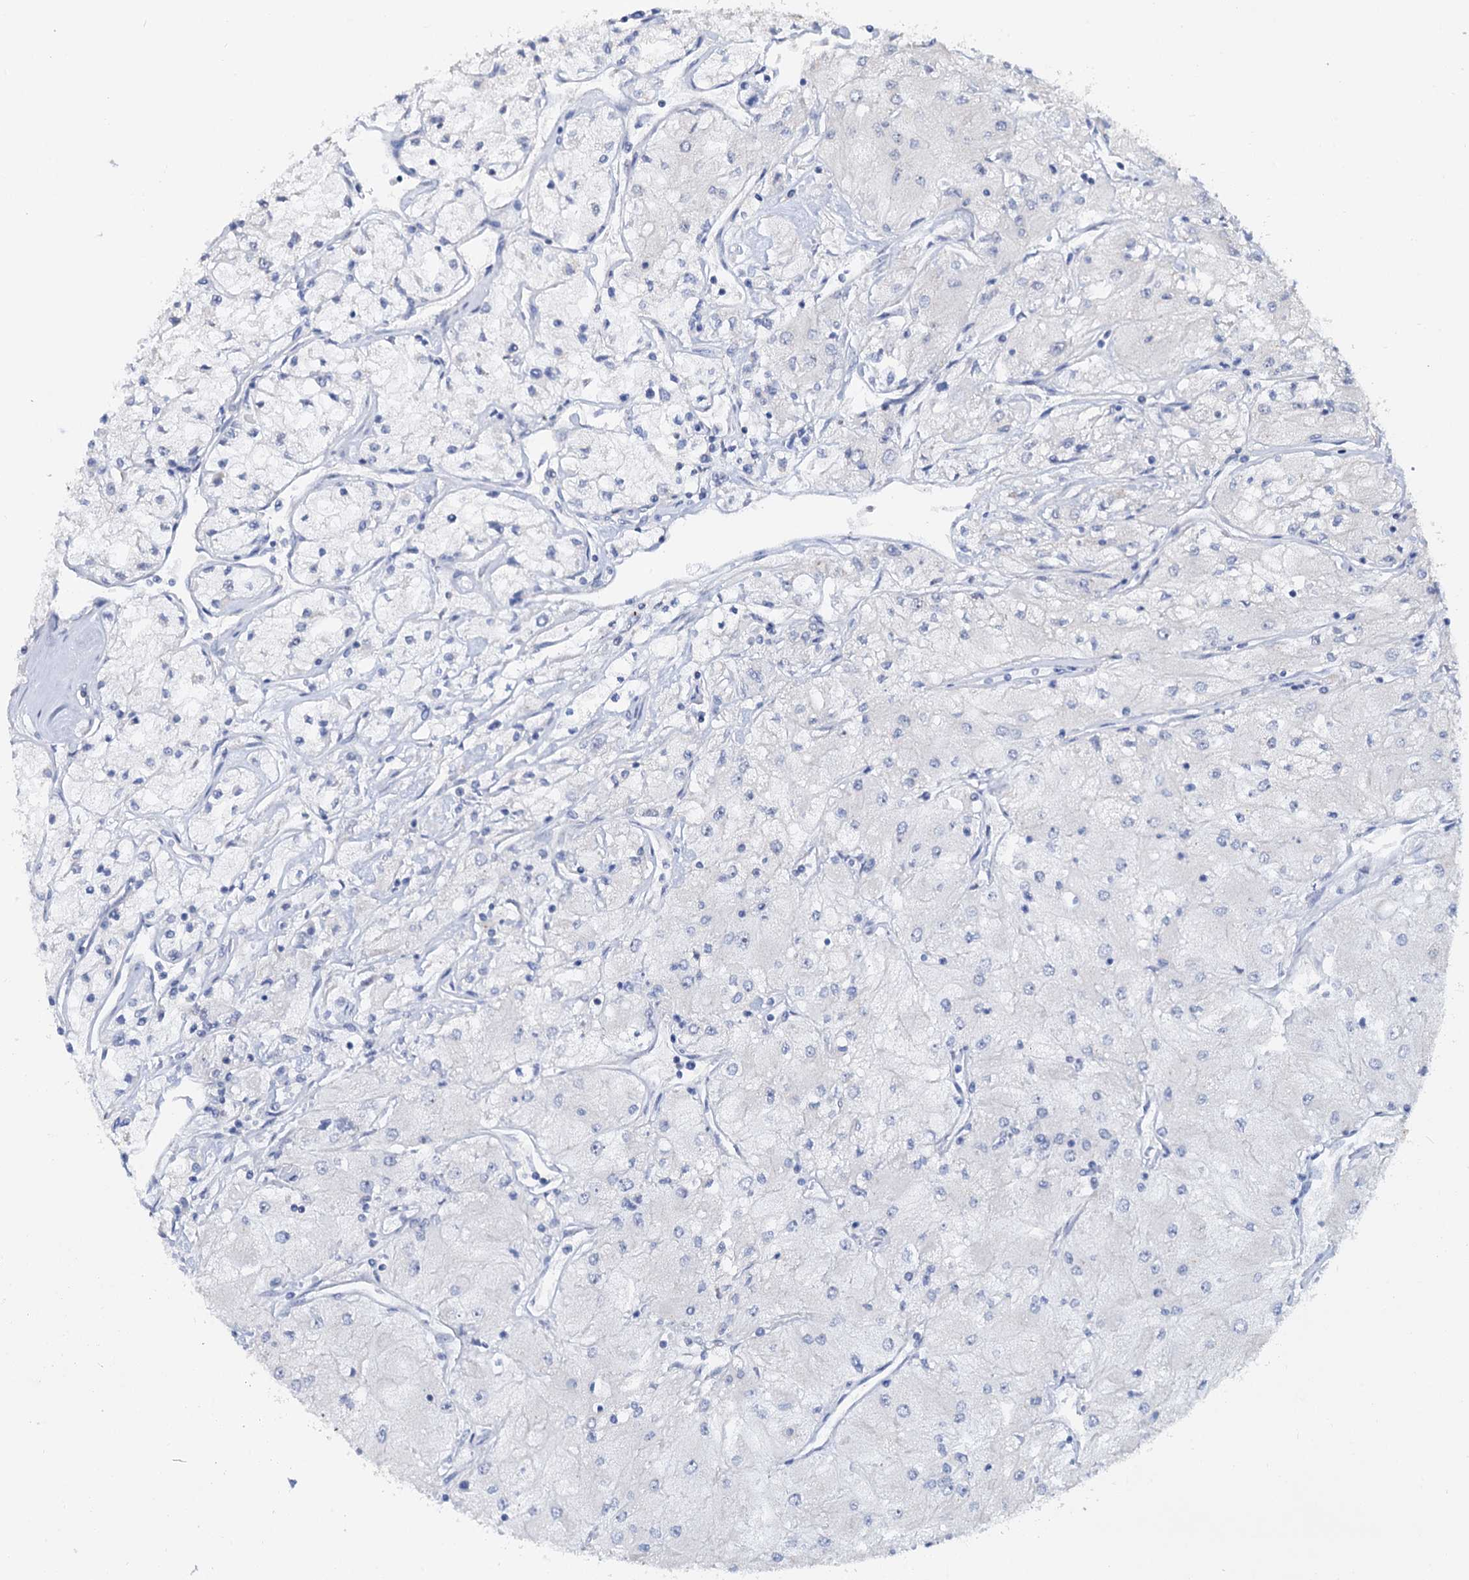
{"staining": {"intensity": "negative", "quantity": "none", "location": "none"}, "tissue": "renal cancer", "cell_type": "Tumor cells", "image_type": "cancer", "snomed": [{"axis": "morphology", "description": "Adenocarcinoma, NOS"}, {"axis": "topography", "description": "Kidney"}], "caption": "A high-resolution histopathology image shows IHC staining of renal adenocarcinoma, which demonstrates no significant positivity in tumor cells.", "gene": "C2CD3", "patient": {"sex": "male", "age": 80}}